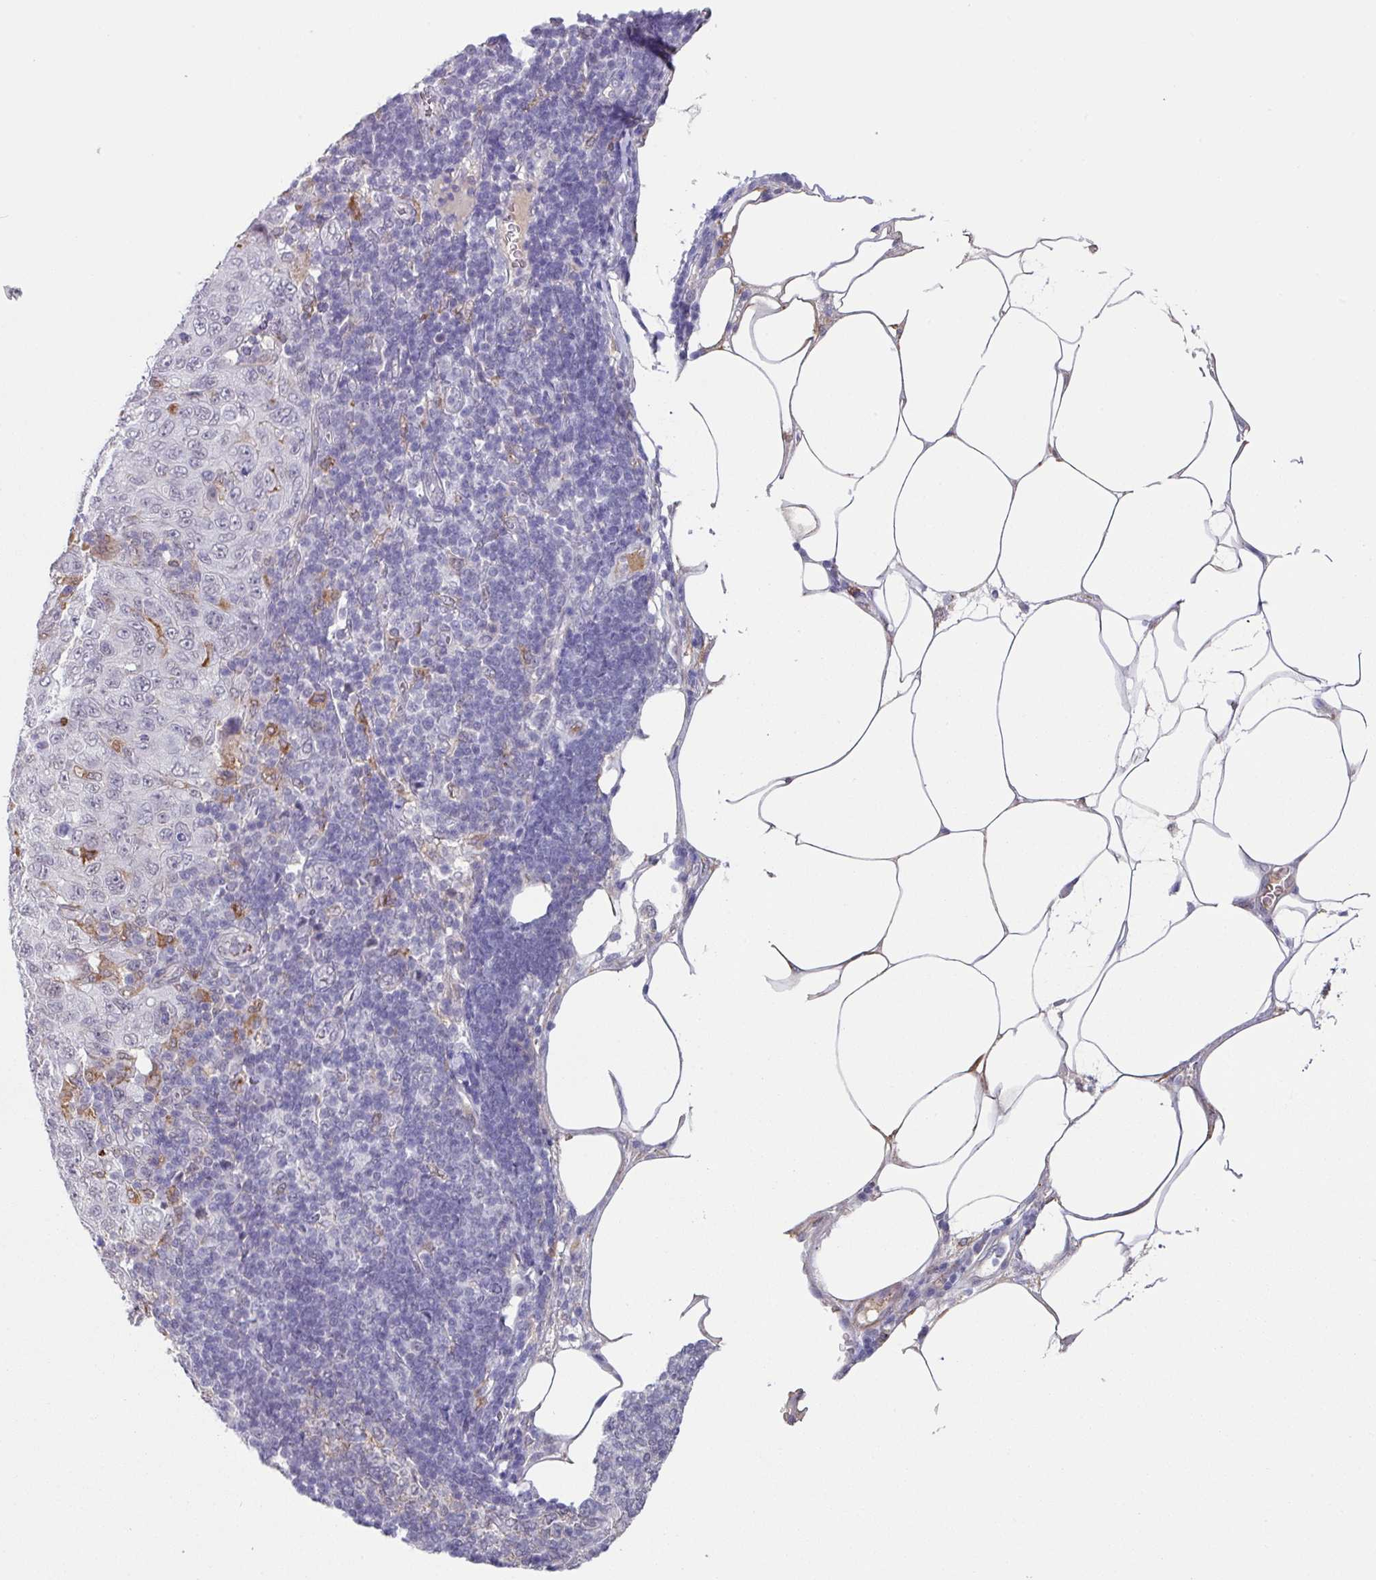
{"staining": {"intensity": "negative", "quantity": "none", "location": "none"}, "tissue": "pancreatic cancer", "cell_type": "Tumor cells", "image_type": "cancer", "snomed": [{"axis": "morphology", "description": "Adenocarcinoma, NOS"}, {"axis": "topography", "description": "Pancreas"}], "caption": "Tumor cells are negative for brown protein staining in pancreatic cancer. (DAB immunohistochemistry (IHC), high magnification).", "gene": "C1QB", "patient": {"sex": "male", "age": 68}}